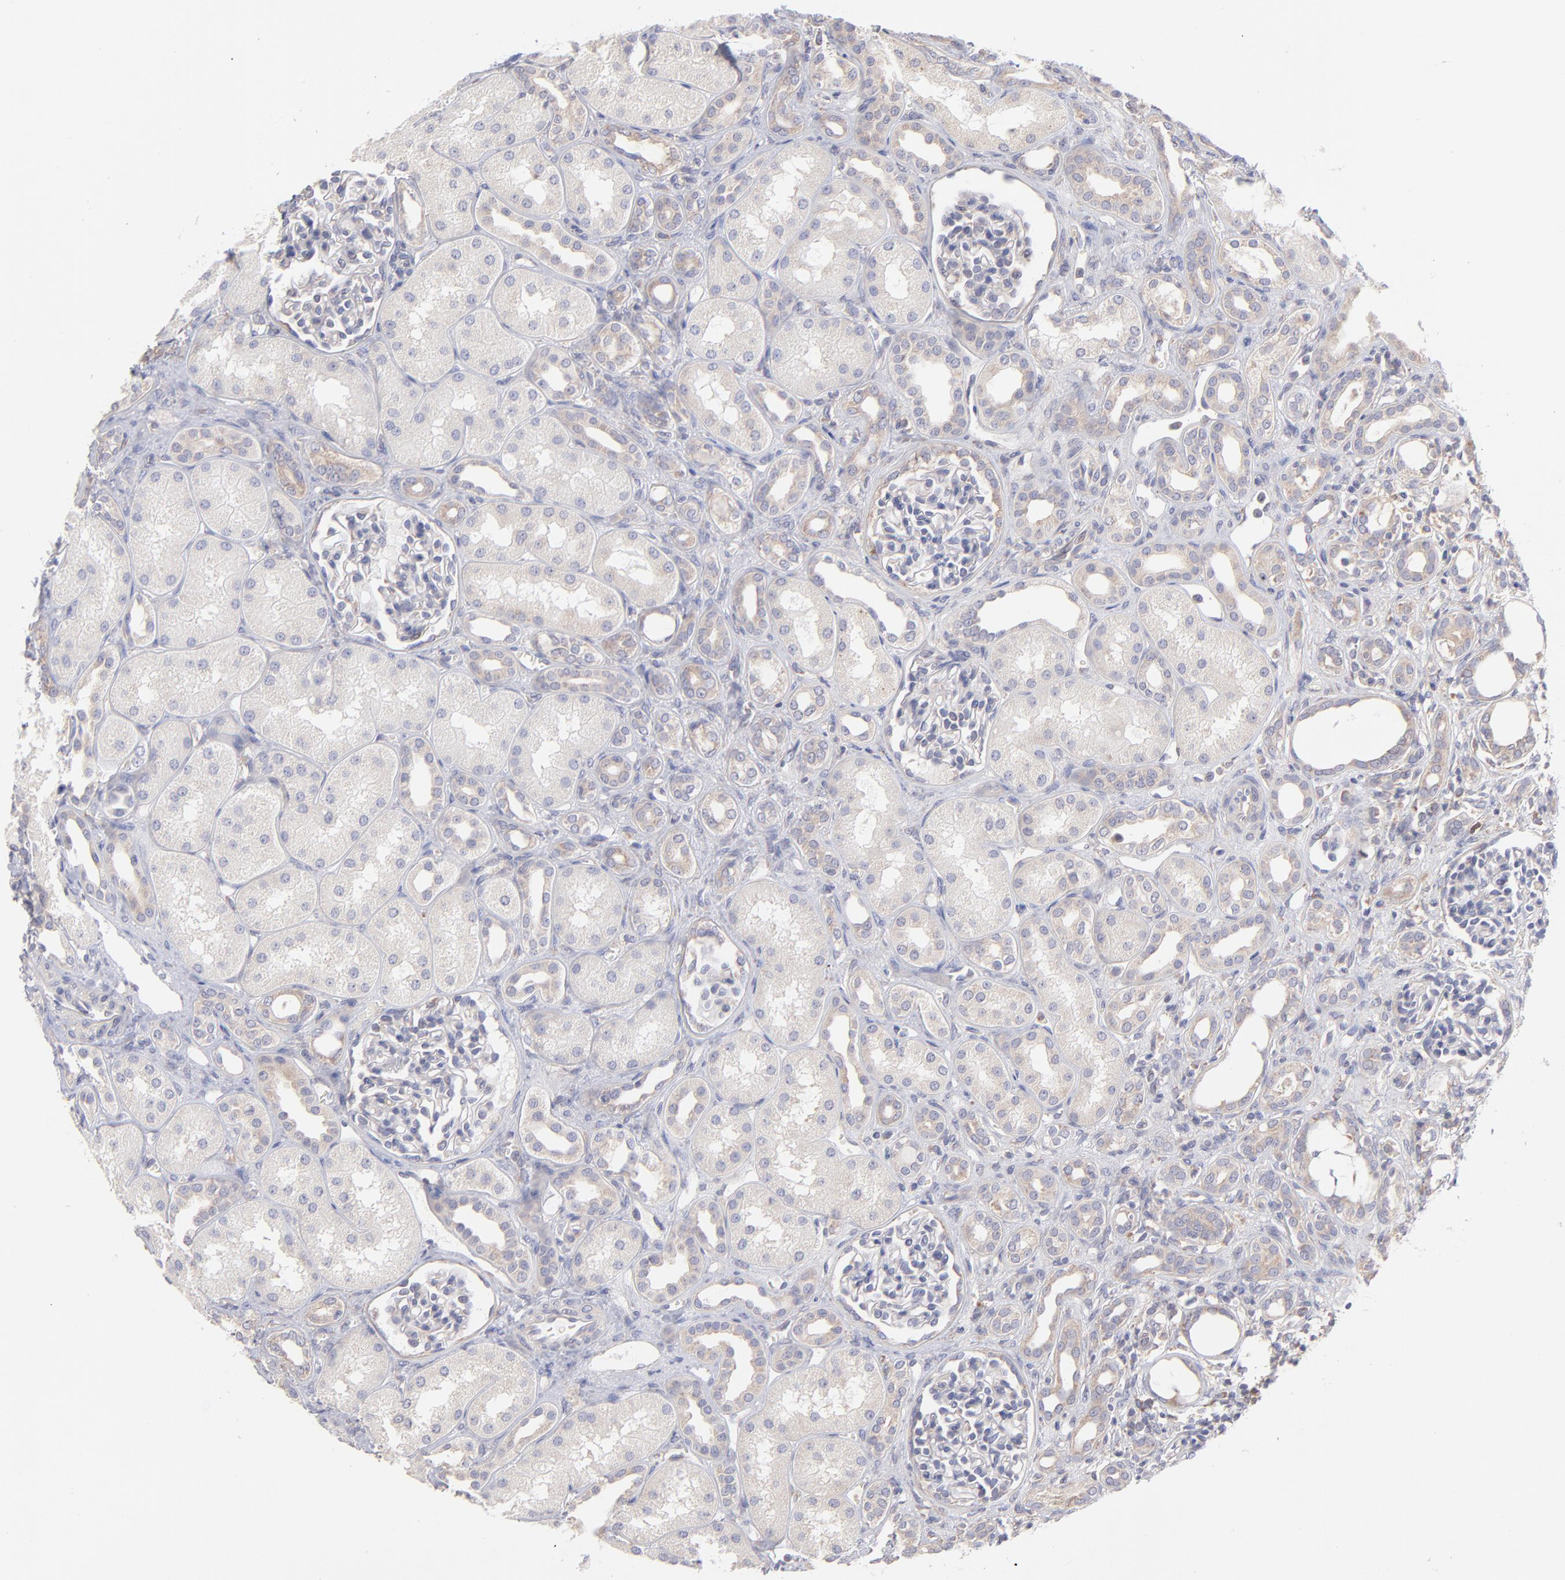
{"staining": {"intensity": "negative", "quantity": "none", "location": "none"}, "tissue": "kidney", "cell_type": "Cells in glomeruli", "image_type": "normal", "snomed": [{"axis": "morphology", "description": "Normal tissue, NOS"}, {"axis": "topography", "description": "Kidney"}], "caption": "Cells in glomeruli are negative for brown protein staining in normal kidney. (Brightfield microscopy of DAB immunohistochemistry at high magnification).", "gene": "RPLP0", "patient": {"sex": "male", "age": 7}}